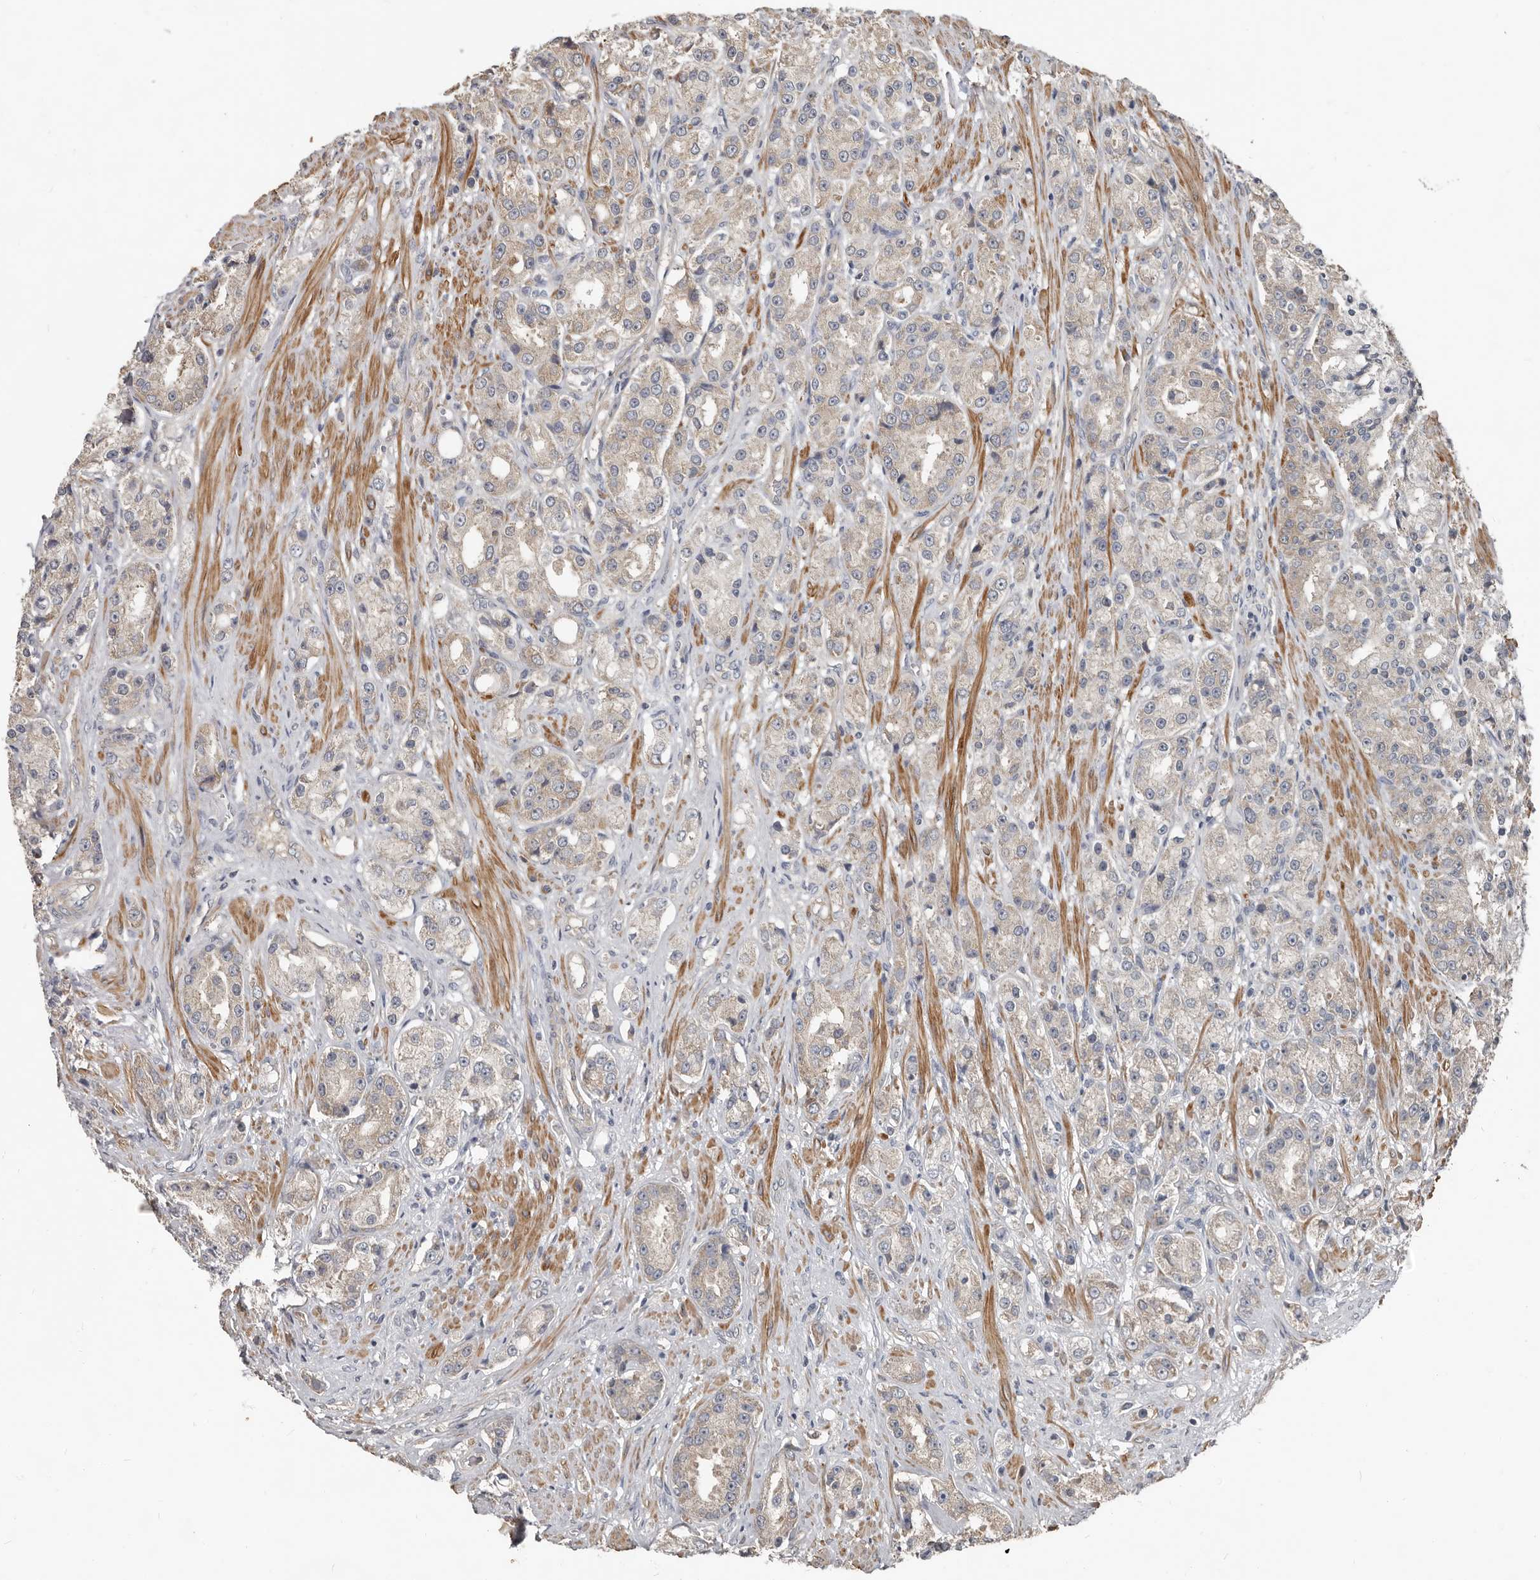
{"staining": {"intensity": "negative", "quantity": "none", "location": "none"}, "tissue": "prostate cancer", "cell_type": "Tumor cells", "image_type": "cancer", "snomed": [{"axis": "morphology", "description": "Adenocarcinoma, High grade"}, {"axis": "topography", "description": "Prostate"}], "caption": "Human prostate cancer (adenocarcinoma (high-grade)) stained for a protein using IHC exhibits no positivity in tumor cells.", "gene": "AKNAD1", "patient": {"sex": "male", "age": 60}}